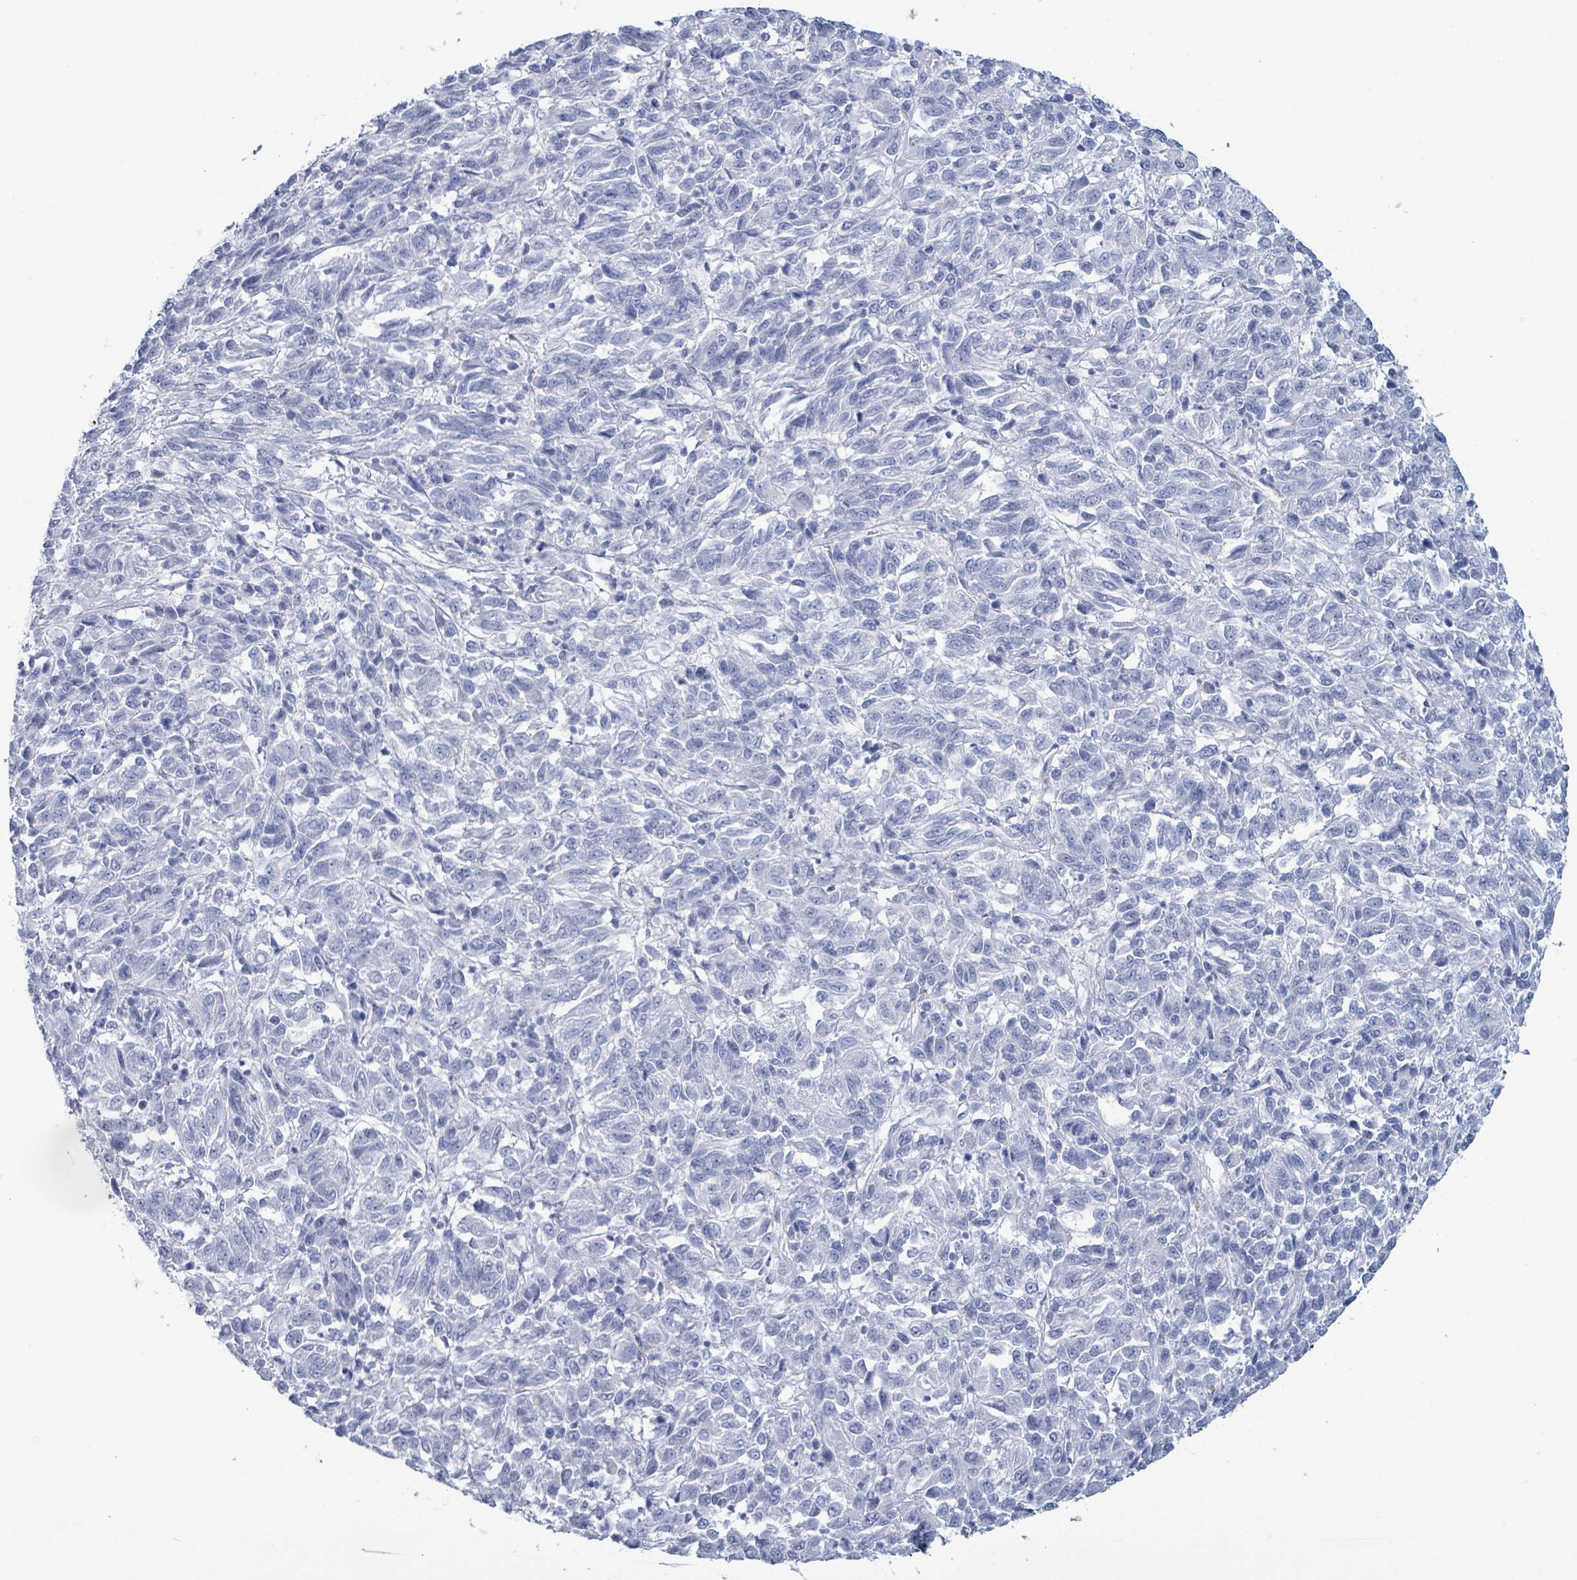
{"staining": {"intensity": "negative", "quantity": "none", "location": "none"}, "tissue": "melanoma", "cell_type": "Tumor cells", "image_type": "cancer", "snomed": [{"axis": "morphology", "description": "Malignant melanoma, Metastatic site"}, {"axis": "topography", "description": "Lung"}], "caption": "Immunohistochemistry (IHC) histopathology image of neoplastic tissue: malignant melanoma (metastatic site) stained with DAB exhibits no significant protein expression in tumor cells.", "gene": "KRT8", "patient": {"sex": "male", "age": 64}}